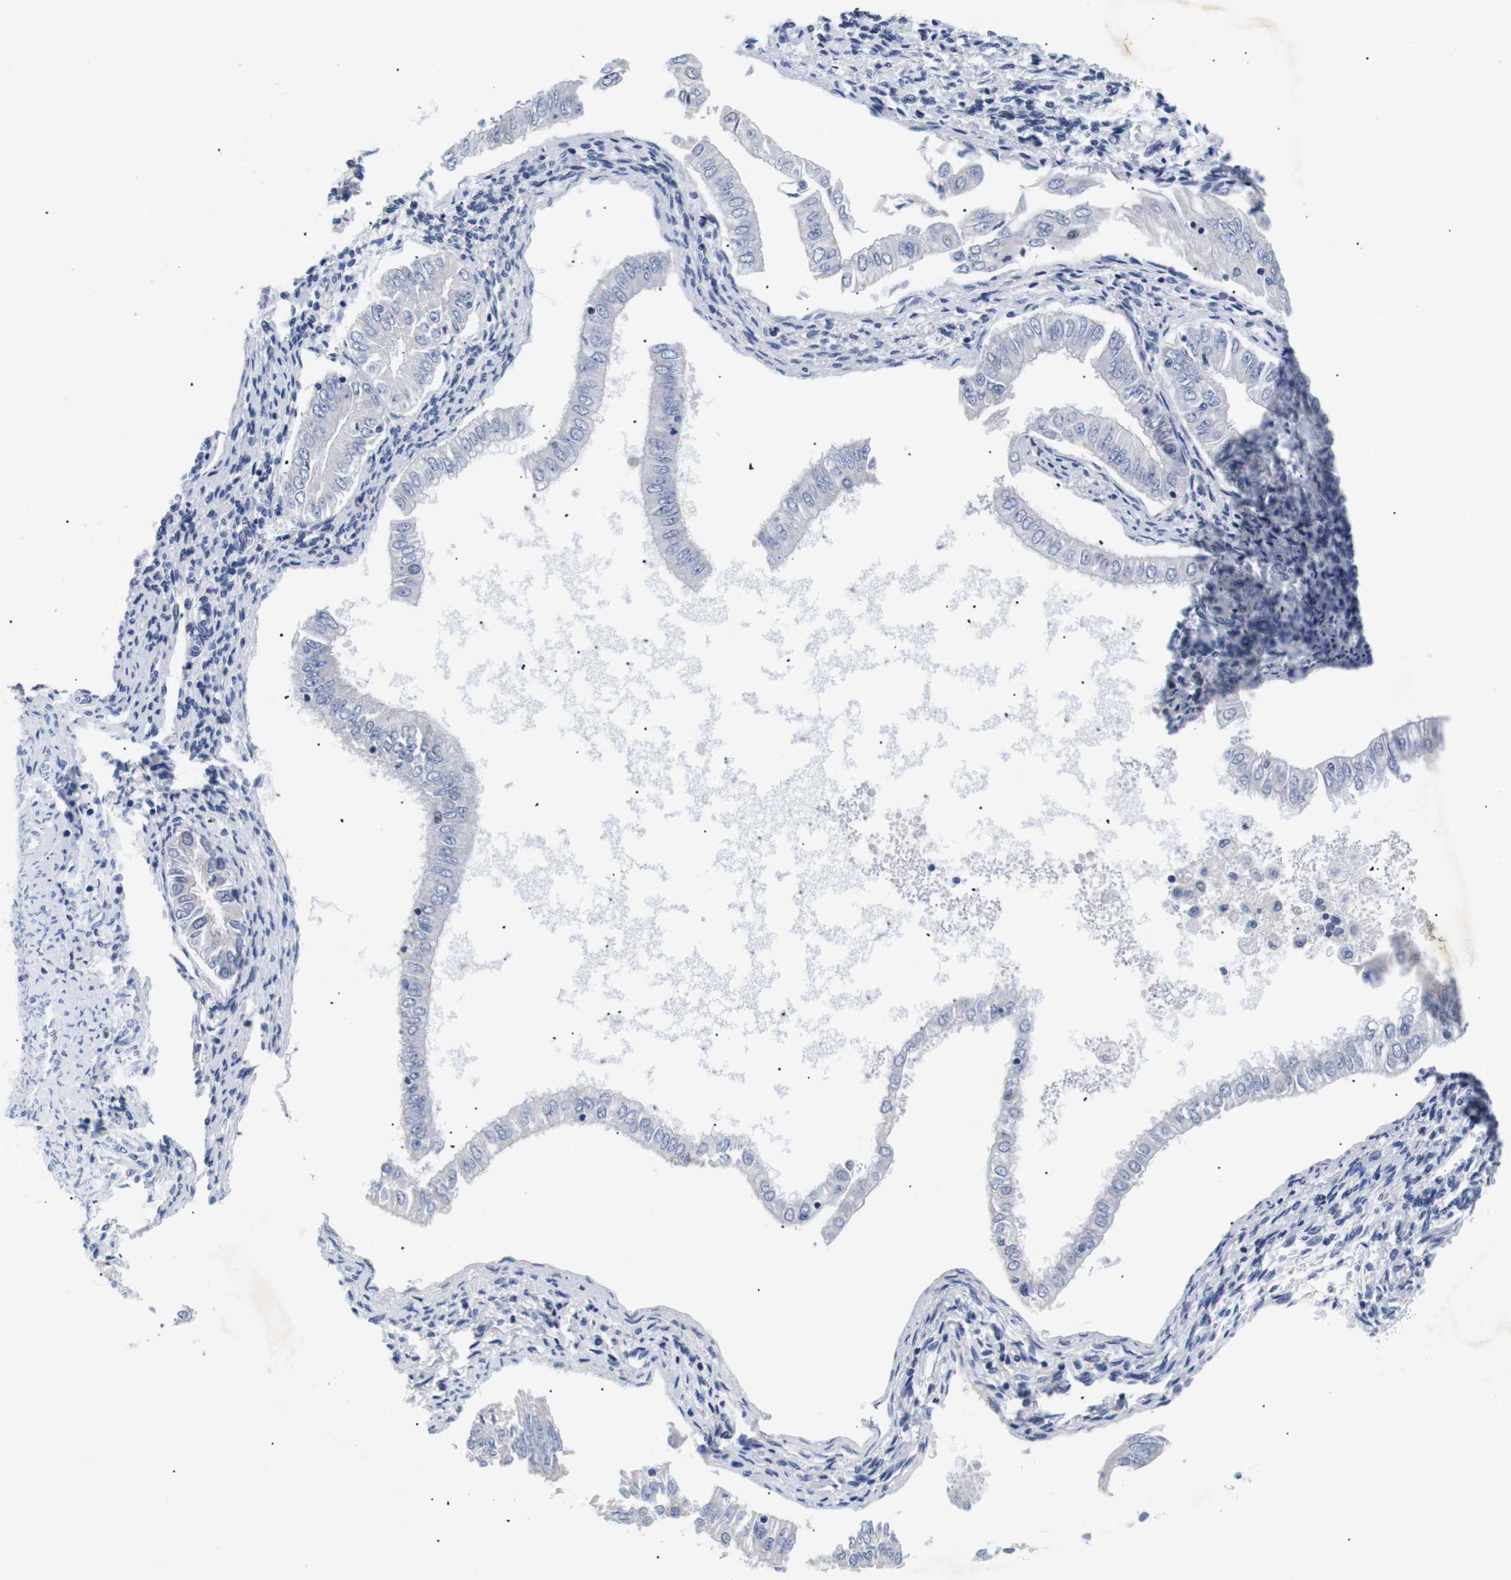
{"staining": {"intensity": "negative", "quantity": "none", "location": "none"}, "tissue": "endometrial cancer", "cell_type": "Tumor cells", "image_type": "cancer", "snomed": [{"axis": "morphology", "description": "Adenocarcinoma, NOS"}, {"axis": "topography", "description": "Endometrium"}], "caption": "An image of human endometrial adenocarcinoma is negative for staining in tumor cells. The staining is performed using DAB brown chromogen with nuclei counter-stained in using hematoxylin.", "gene": "ATP6V0A4", "patient": {"sex": "female", "age": 53}}